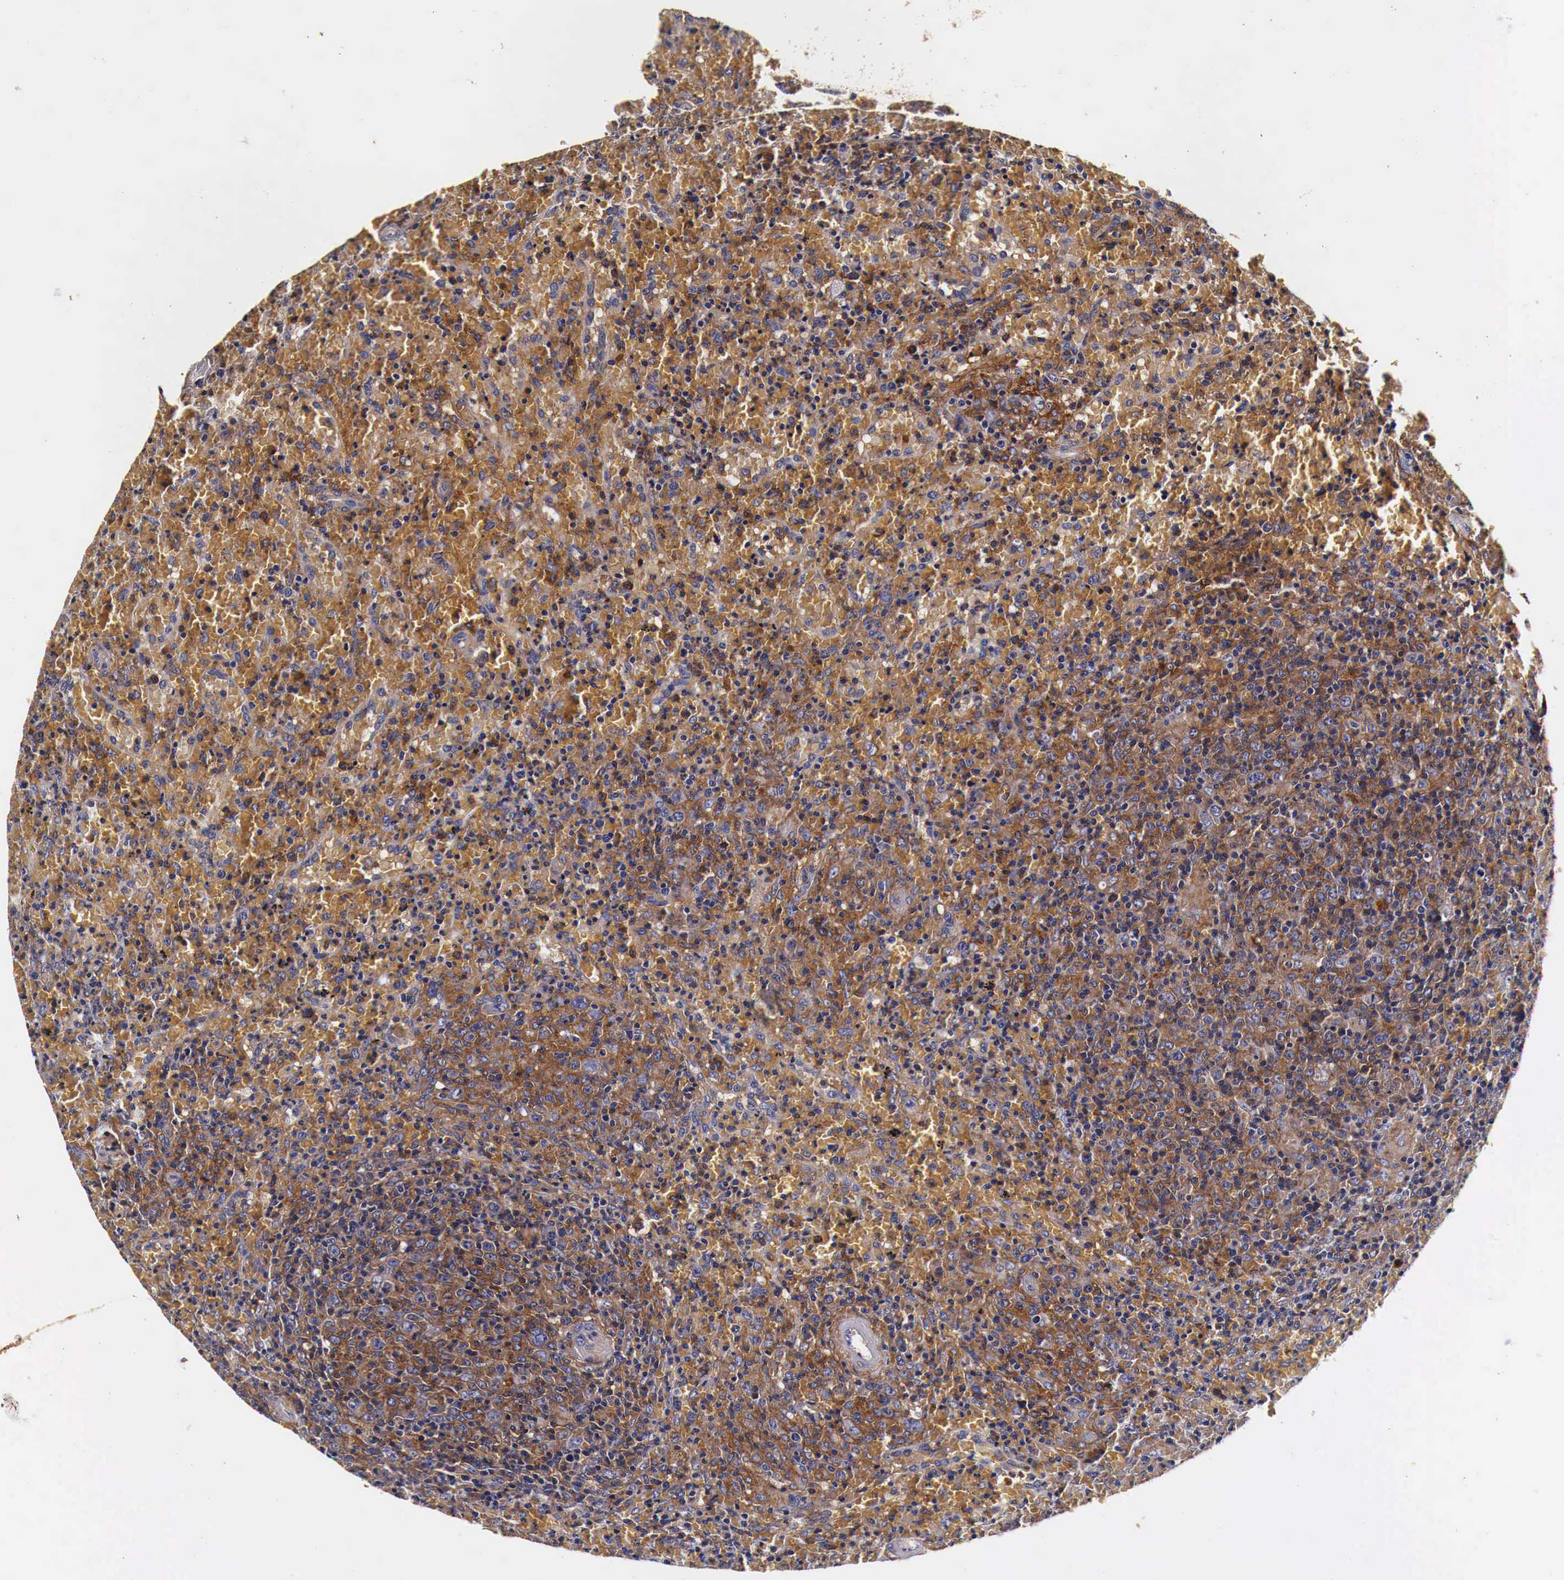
{"staining": {"intensity": "weak", "quantity": ">75%", "location": "cytoplasmic/membranous"}, "tissue": "lymphoma", "cell_type": "Tumor cells", "image_type": "cancer", "snomed": [{"axis": "morphology", "description": "Malignant lymphoma, non-Hodgkin's type, High grade"}, {"axis": "topography", "description": "Spleen"}, {"axis": "topography", "description": "Lymph node"}], "caption": "Tumor cells show weak cytoplasmic/membranous staining in approximately >75% of cells in lymphoma.", "gene": "RP2", "patient": {"sex": "female", "age": 70}}